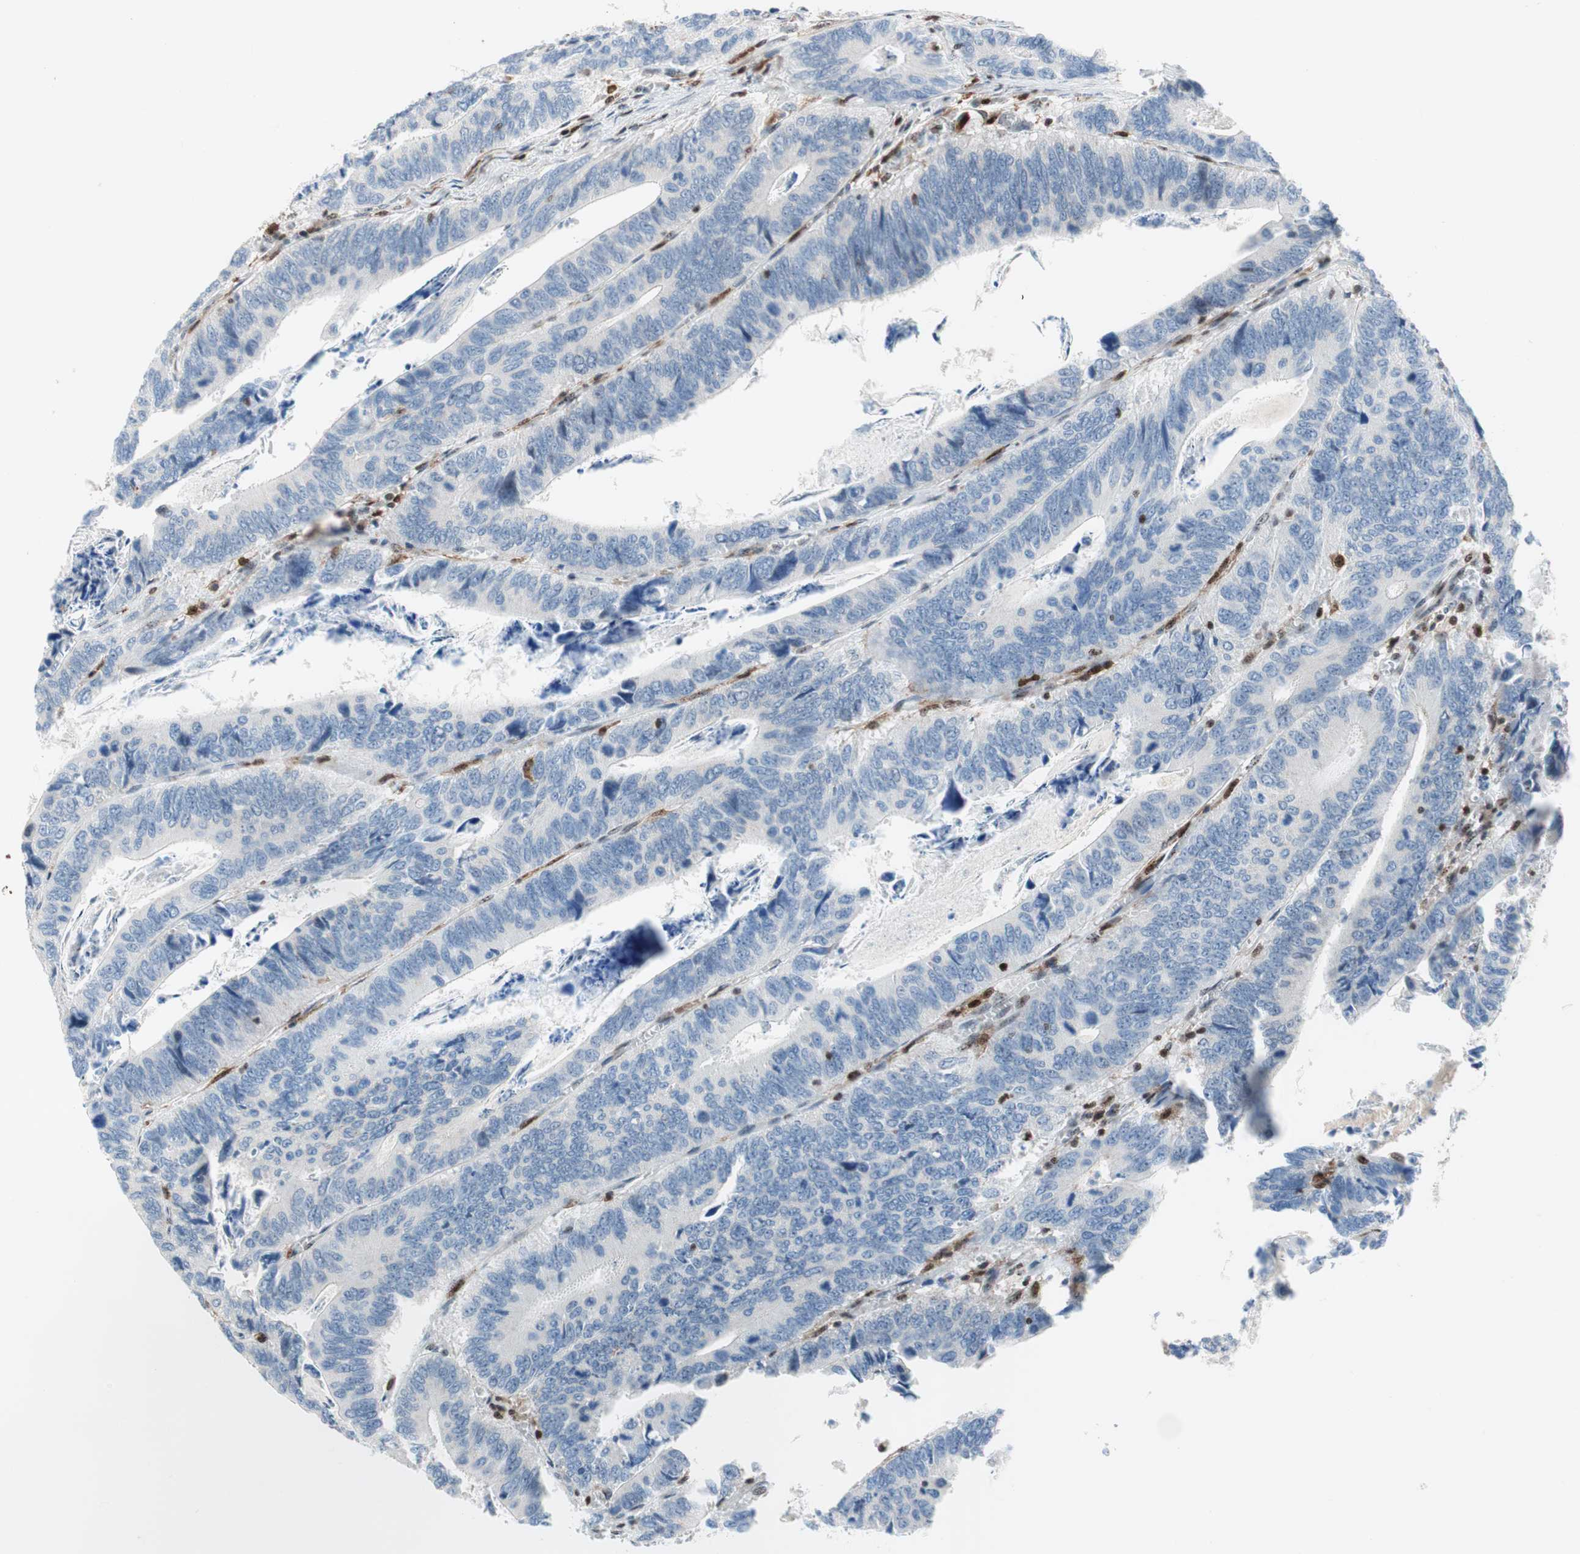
{"staining": {"intensity": "negative", "quantity": "none", "location": "none"}, "tissue": "colorectal cancer", "cell_type": "Tumor cells", "image_type": "cancer", "snomed": [{"axis": "morphology", "description": "Adenocarcinoma, NOS"}, {"axis": "topography", "description": "Colon"}], "caption": "This is a image of IHC staining of colorectal cancer, which shows no staining in tumor cells.", "gene": "RGS10", "patient": {"sex": "male", "age": 72}}